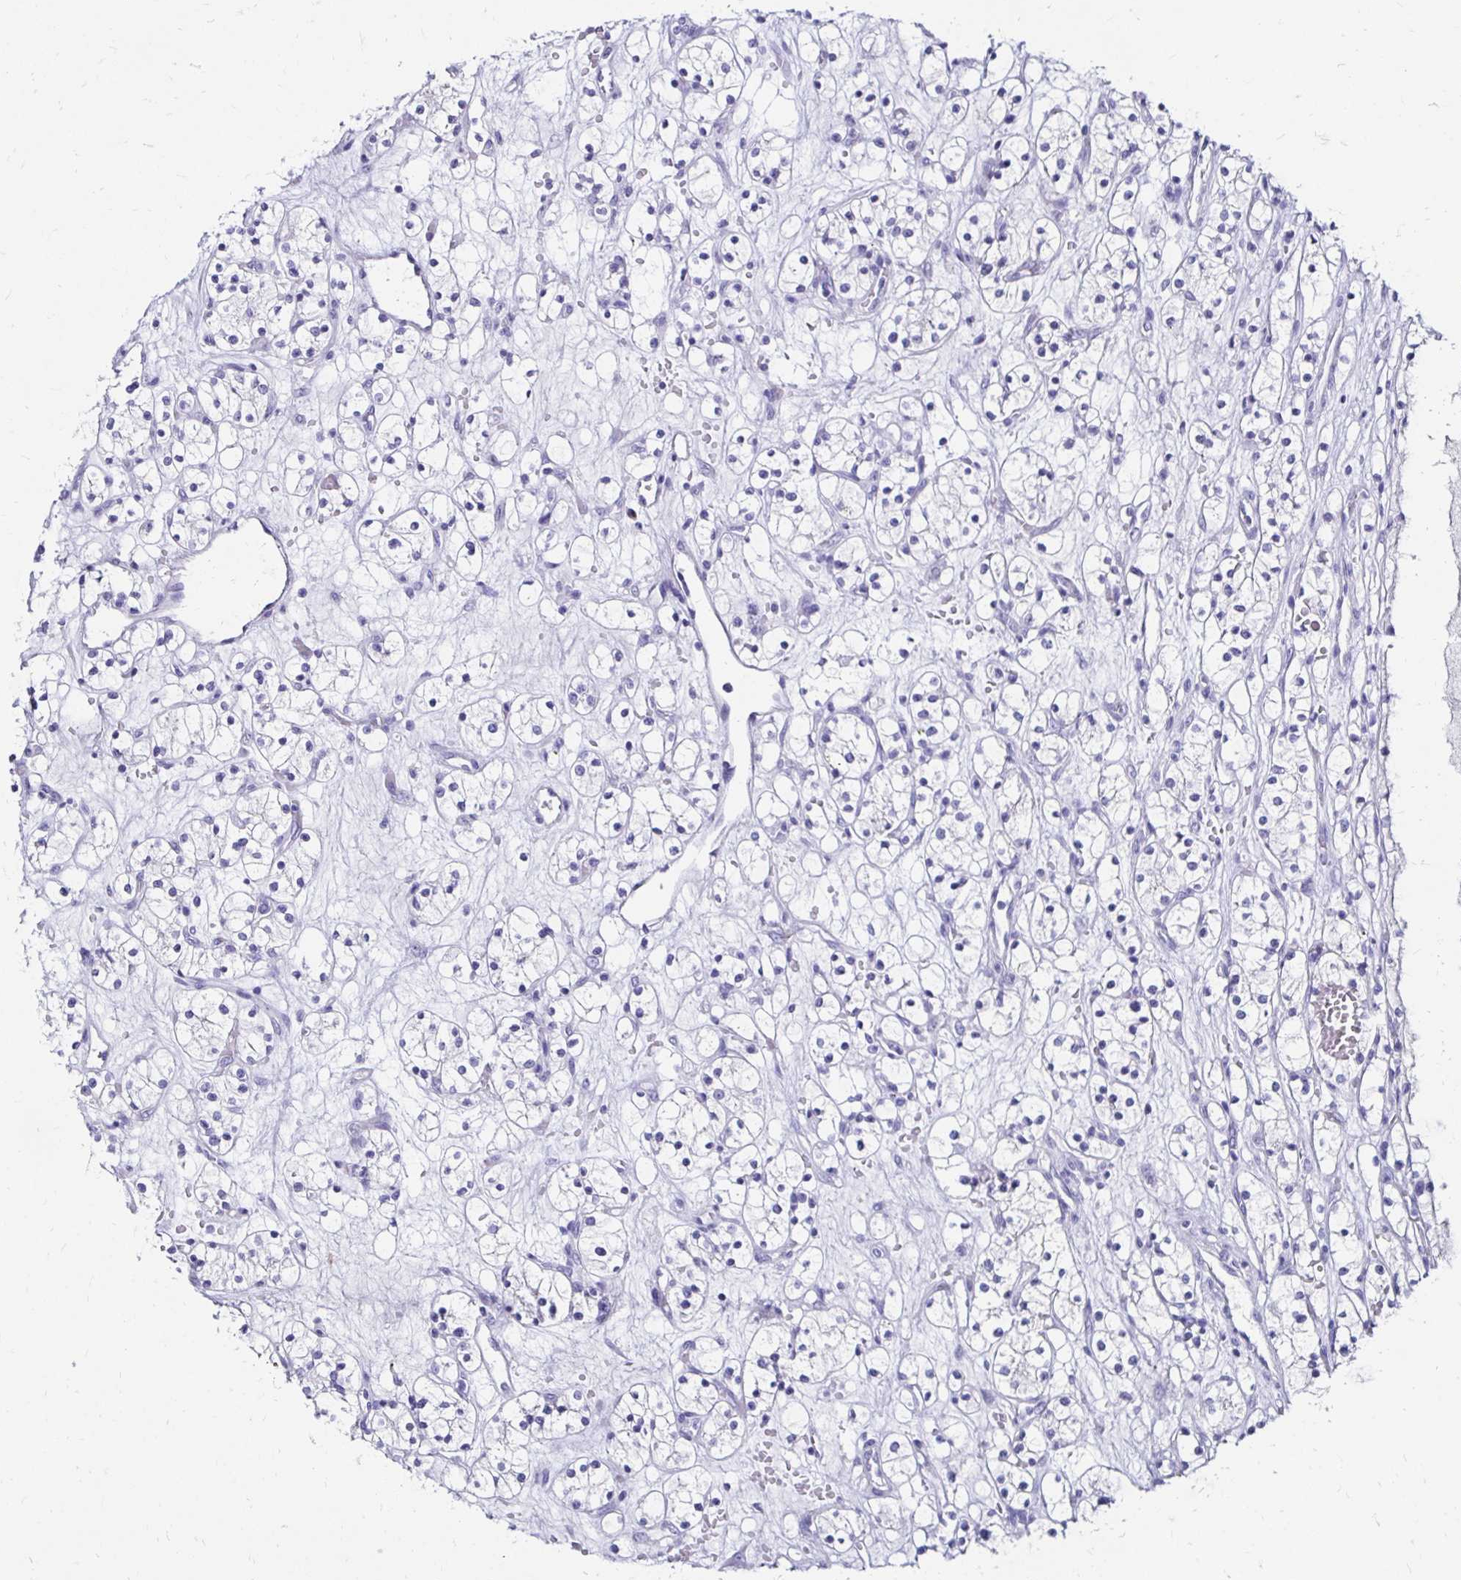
{"staining": {"intensity": "negative", "quantity": "none", "location": "none"}, "tissue": "renal cancer", "cell_type": "Tumor cells", "image_type": "cancer", "snomed": [{"axis": "morphology", "description": "Adenocarcinoma, NOS"}, {"axis": "topography", "description": "Kidney"}], "caption": "Immunohistochemical staining of human renal cancer (adenocarcinoma) reveals no significant expression in tumor cells.", "gene": "KCNT1", "patient": {"sex": "female", "age": 60}}